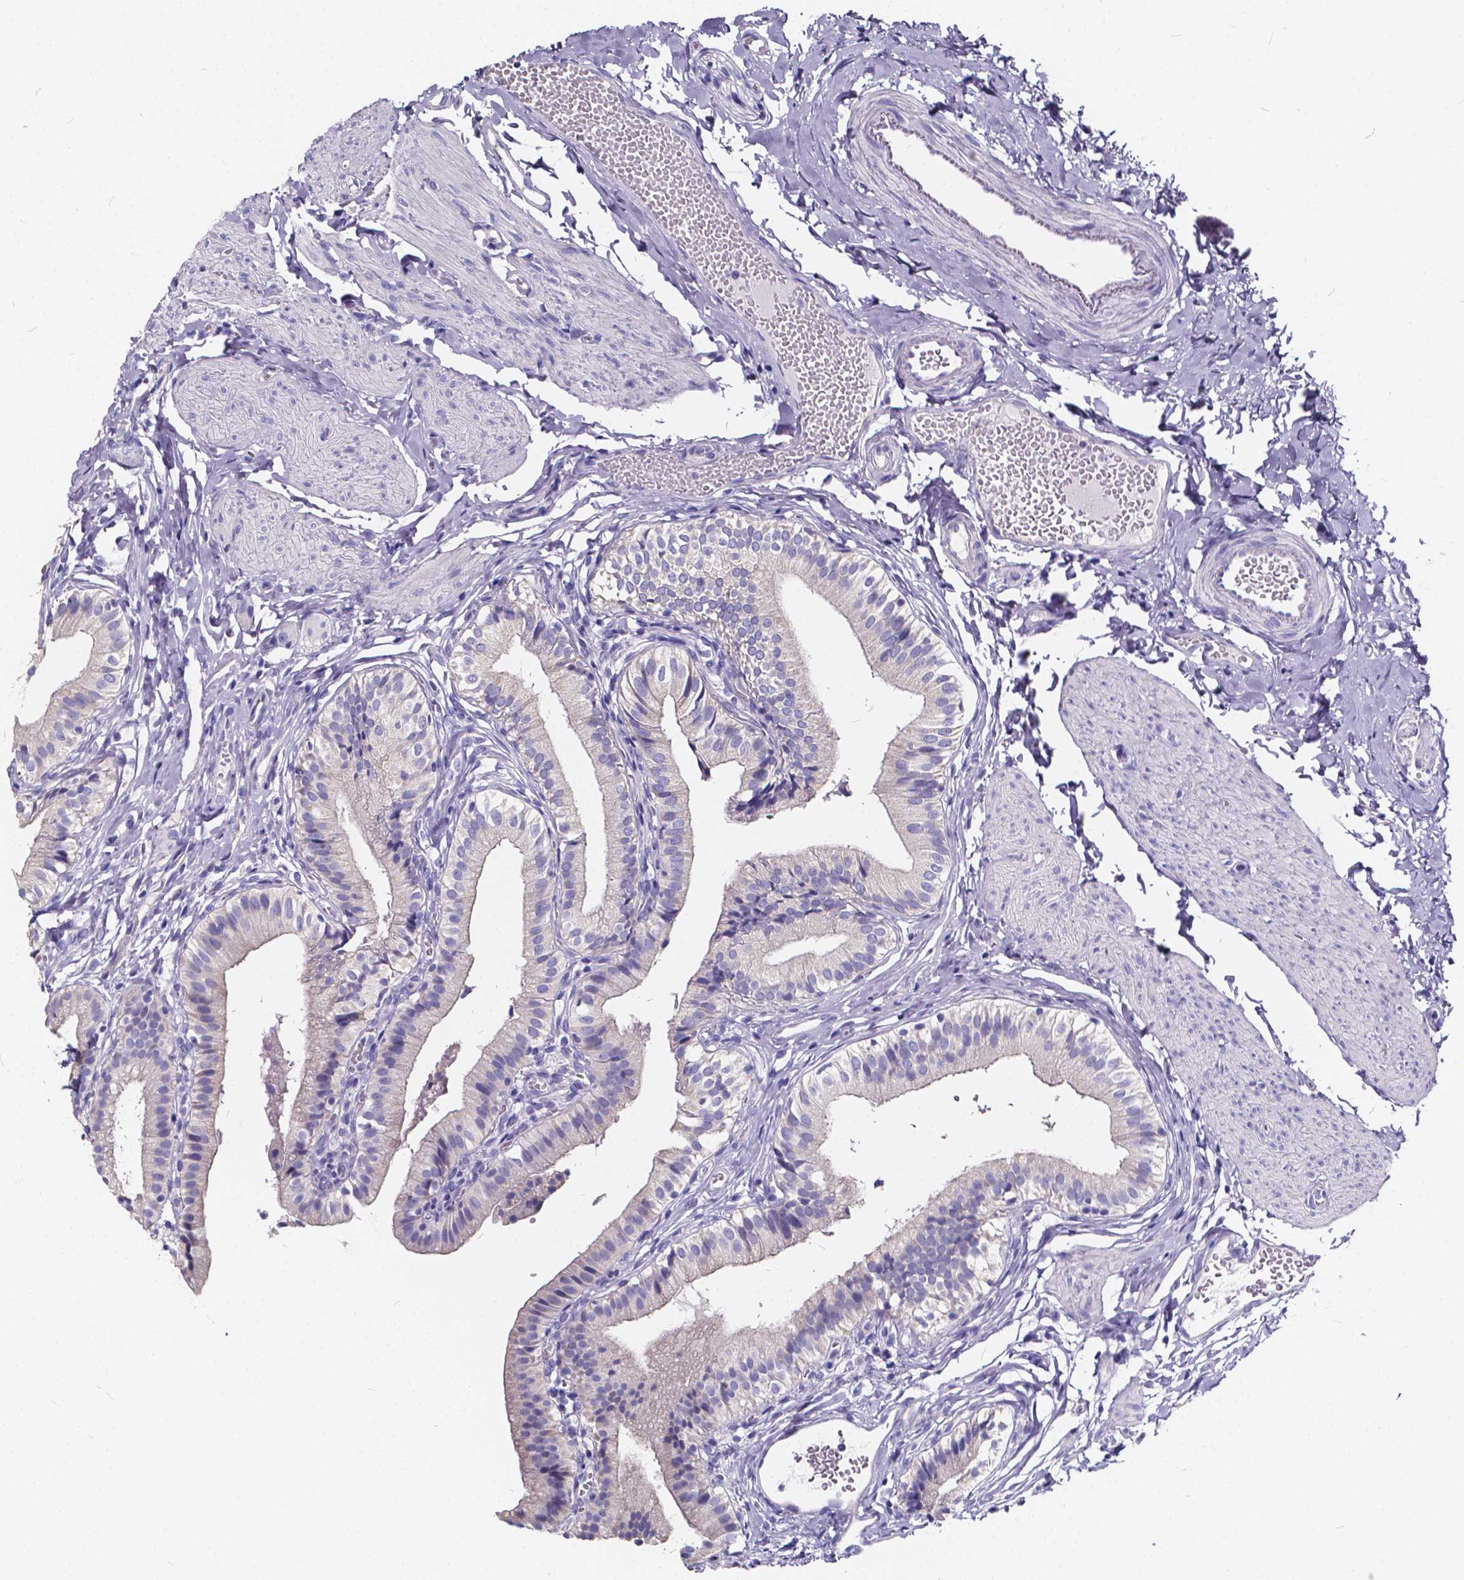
{"staining": {"intensity": "negative", "quantity": "none", "location": "none"}, "tissue": "gallbladder", "cell_type": "Glandular cells", "image_type": "normal", "snomed": [{"axis": "morphology", "description": "Normal tissue, NOS"}, {"axis": "topography", "description": "Gallbladder"}], "caption": "Photomicrograph shows no significant protein positivity in glandular cells of benign gallbladder.", "gene": "SPEF2", "patient": {"sex": "female", "age": 47}}